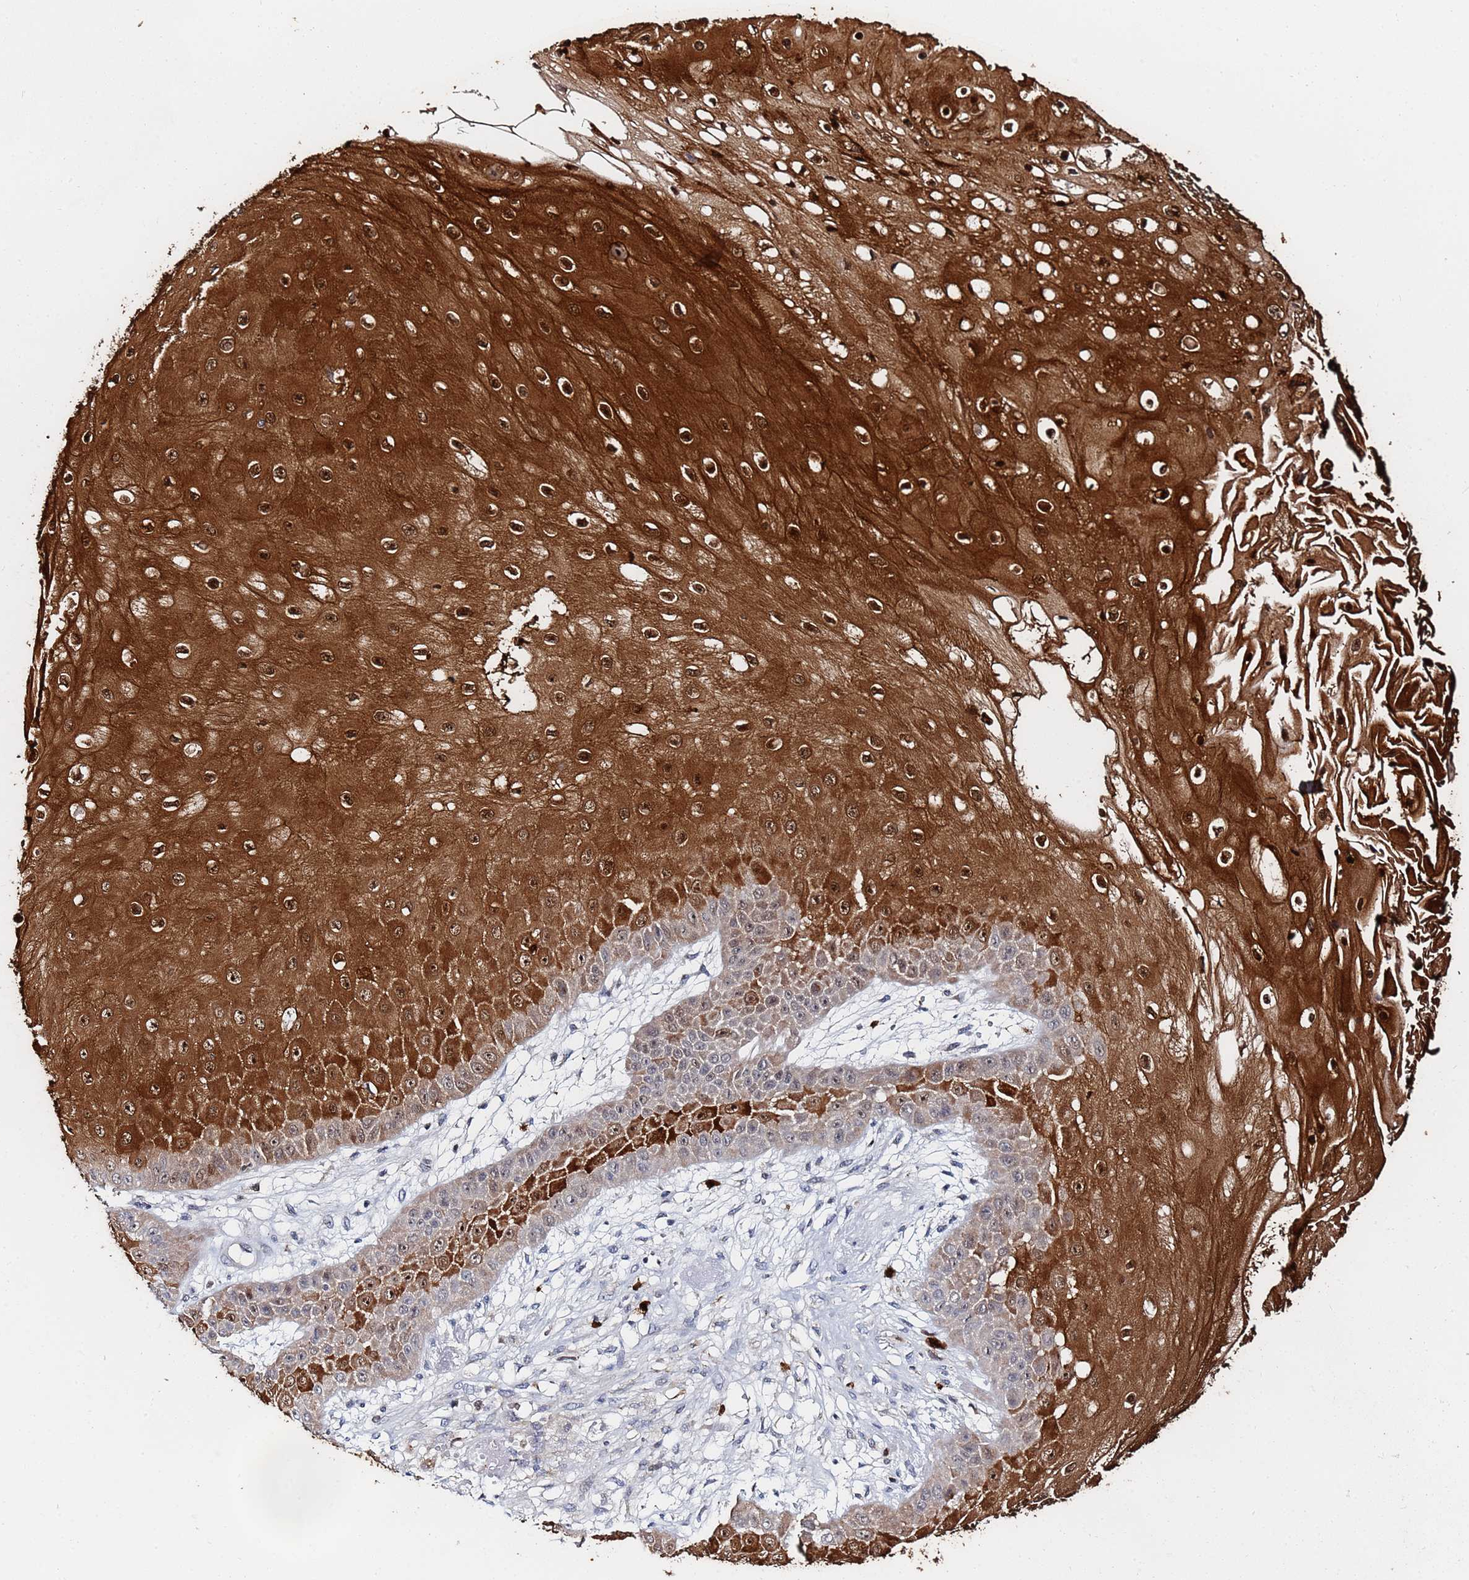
{"staining": {"intensity": "strong", "quantity": "25%-75%", "location": "cytoplasmic/membranous,nuclear"}, "tissue": "skin cancer", "cell_type": "Tumor cells", "image_type": "cancer", "snomed": [{"axis": "morphology", "description": "Squamous cell carcinoma, NOS"}, {"axis": "topography", "description": "Skin"}], "caption": "Brown immunohistochemical staining in human skin squamous cell carcinoma exhibits strong cytoplasmic/membranous and nuclear staining in about 25%-75% of tumor cells.", "gene": "MTCL1", "patient": {"sex": "male", "age": 70}}